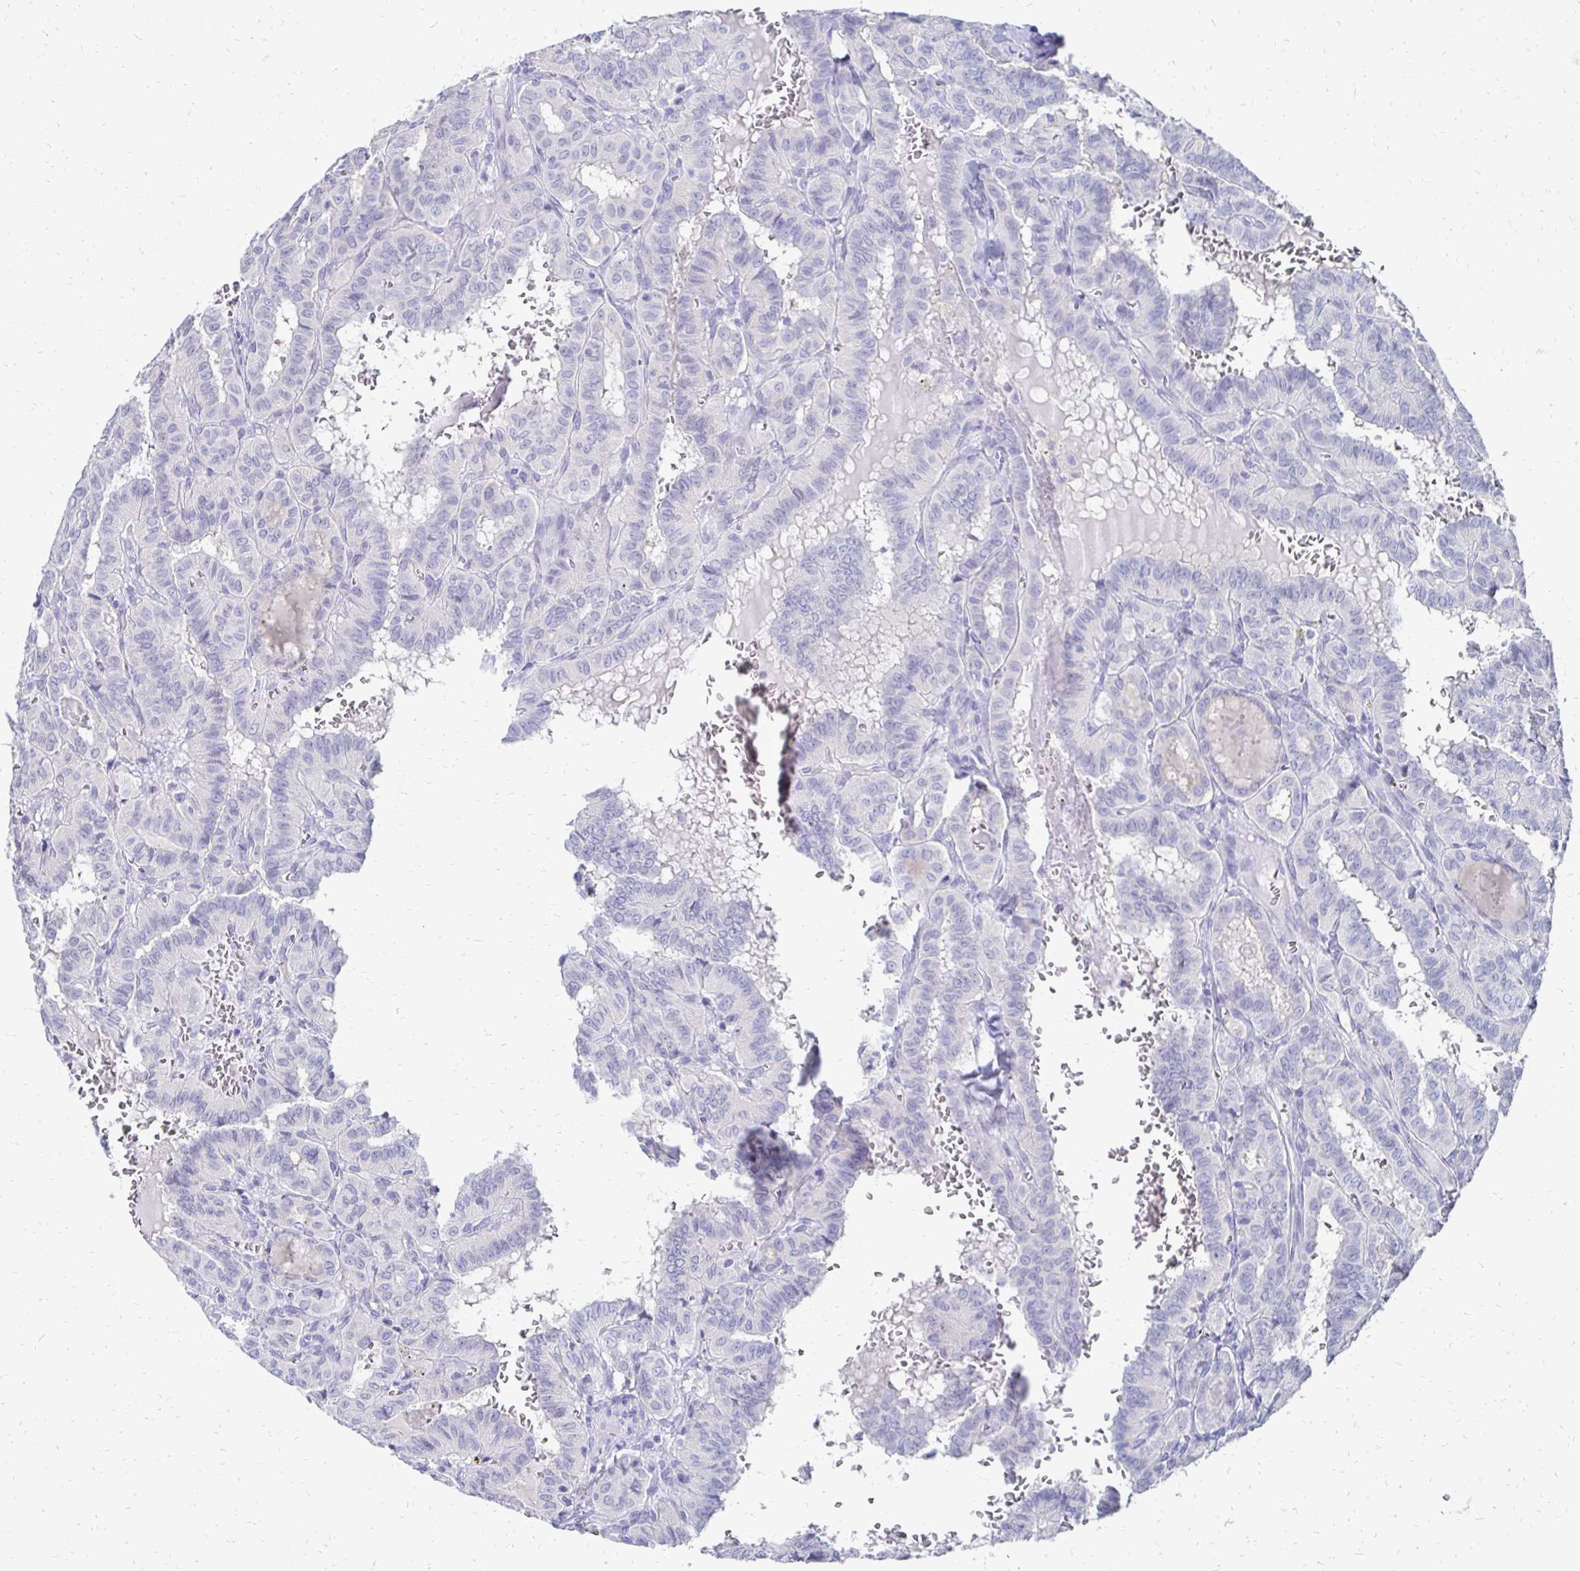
{"staining": {"intensity": "negative", "quantity": "none", "location": "none"}, "tissue": "thyroid cancer", "cell_type": "Tumor cells", "image_type": "cancer", "snomed": [{"axis": "morphology", "description": "Papillary adenocarcinoma, NOS"}, {"axis": "topography", "description": "Thyroid gland"}], "caption": "Immunohistochemical staining of human thyroid cancer (papillary adenocarcinoma) displays no significant expression in tumor cells. (Brightfield microscopy of DAB IHC at high magnification).", "gene": "SYCP3", "patient": {"sex": "female", "age": 21}}